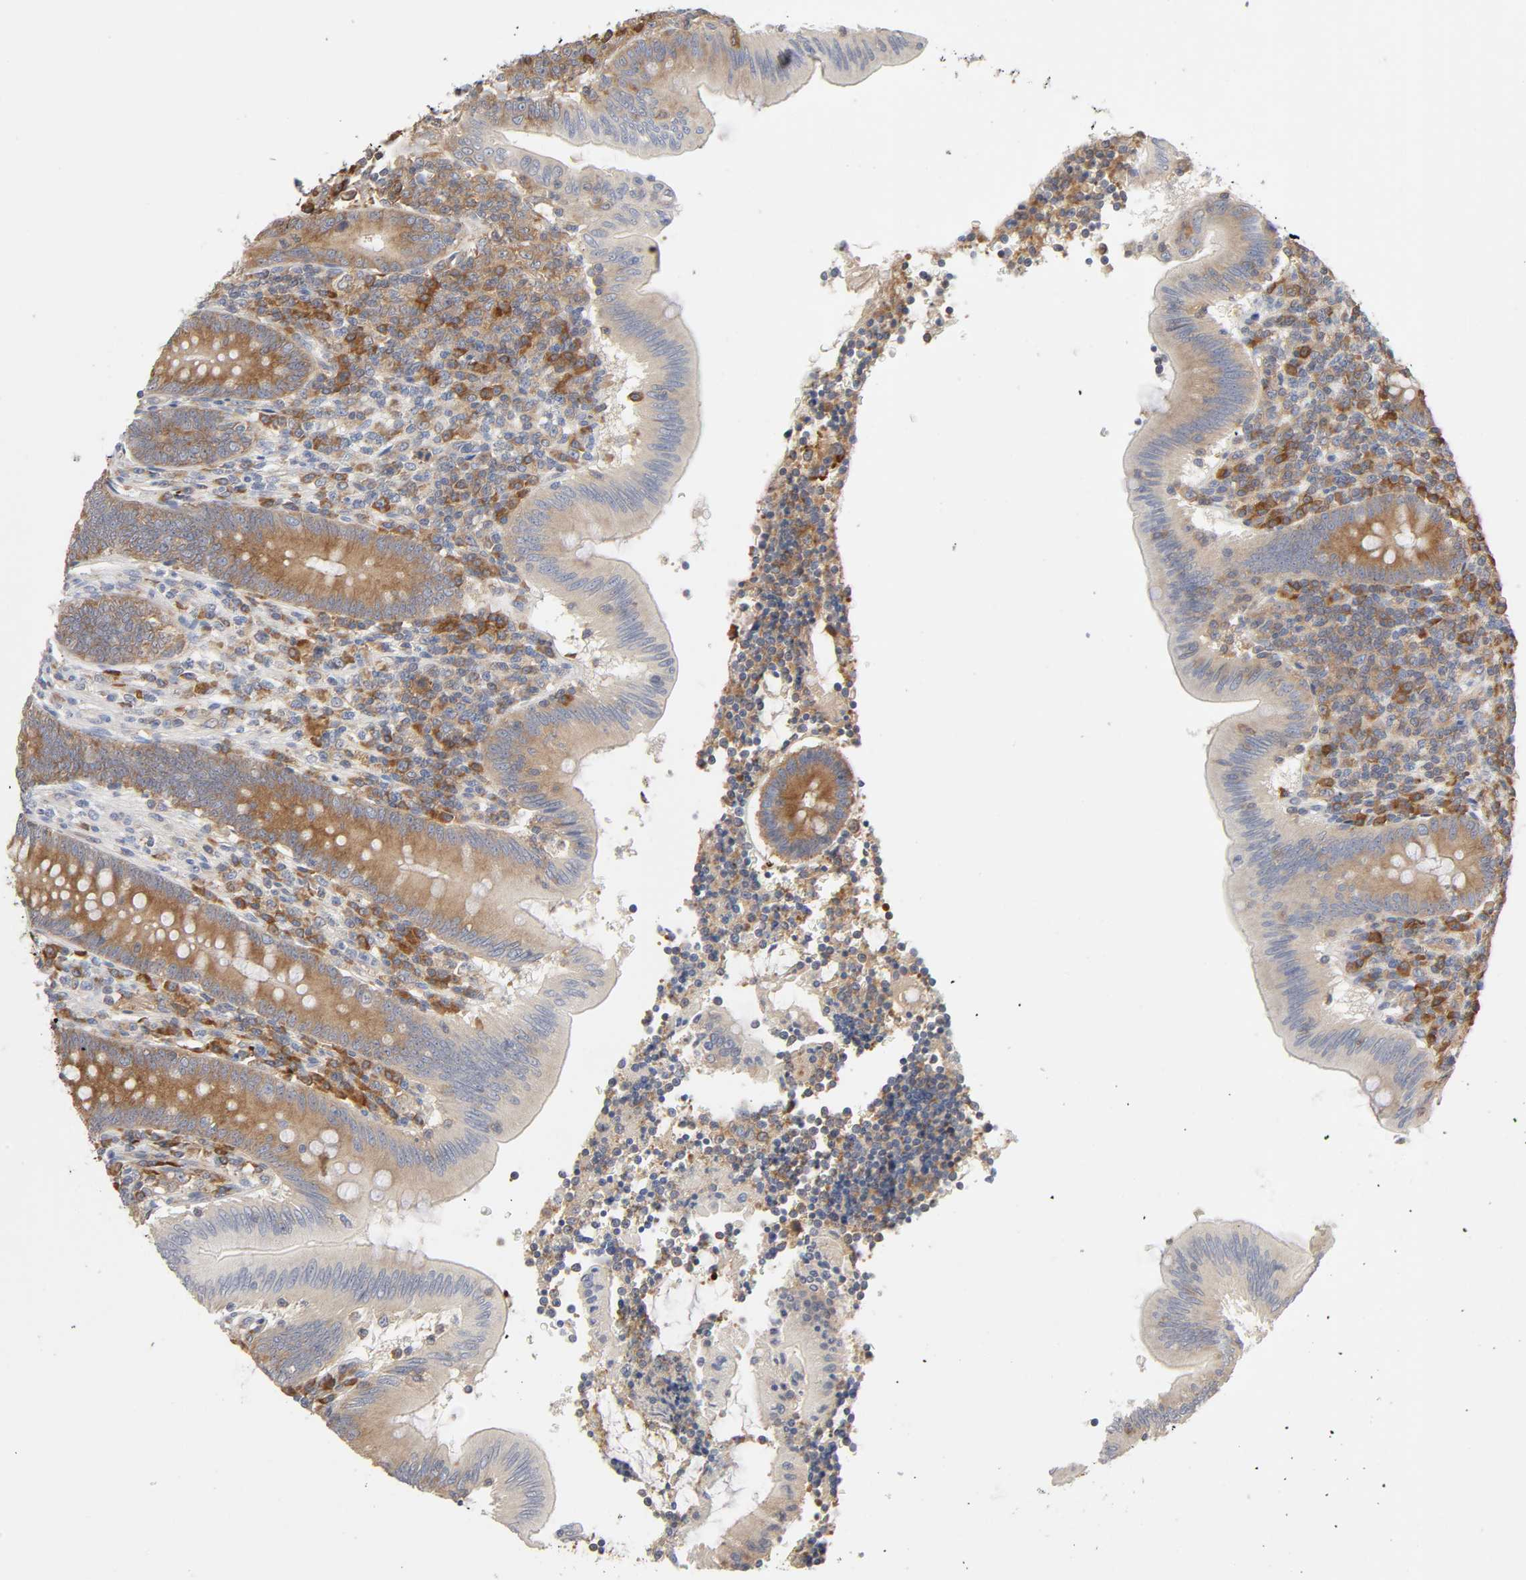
{"staining": {"intensity": "moderate", "quantity": ">75%", "location": "cytoplasmic/membranous"}, "tissue": "appendix", "cell_type": "Glandular cells", "image_type": "normal", "snomed": [{"axis": "morphology", "description": "Normal tissue, NOS"}, {"axis": "morphology", "description": "Inflammation, NOS"}, {"axis": "topography", "description": "Appendix"}], "caption": "The photomicrograph shows staining of benign appendix, revealing moderate cytoplasmic/membranous protein expression (brown color) within glandular cells.", "gene": "IQCJ", "patient": {"sex": "male", "age": 46}}